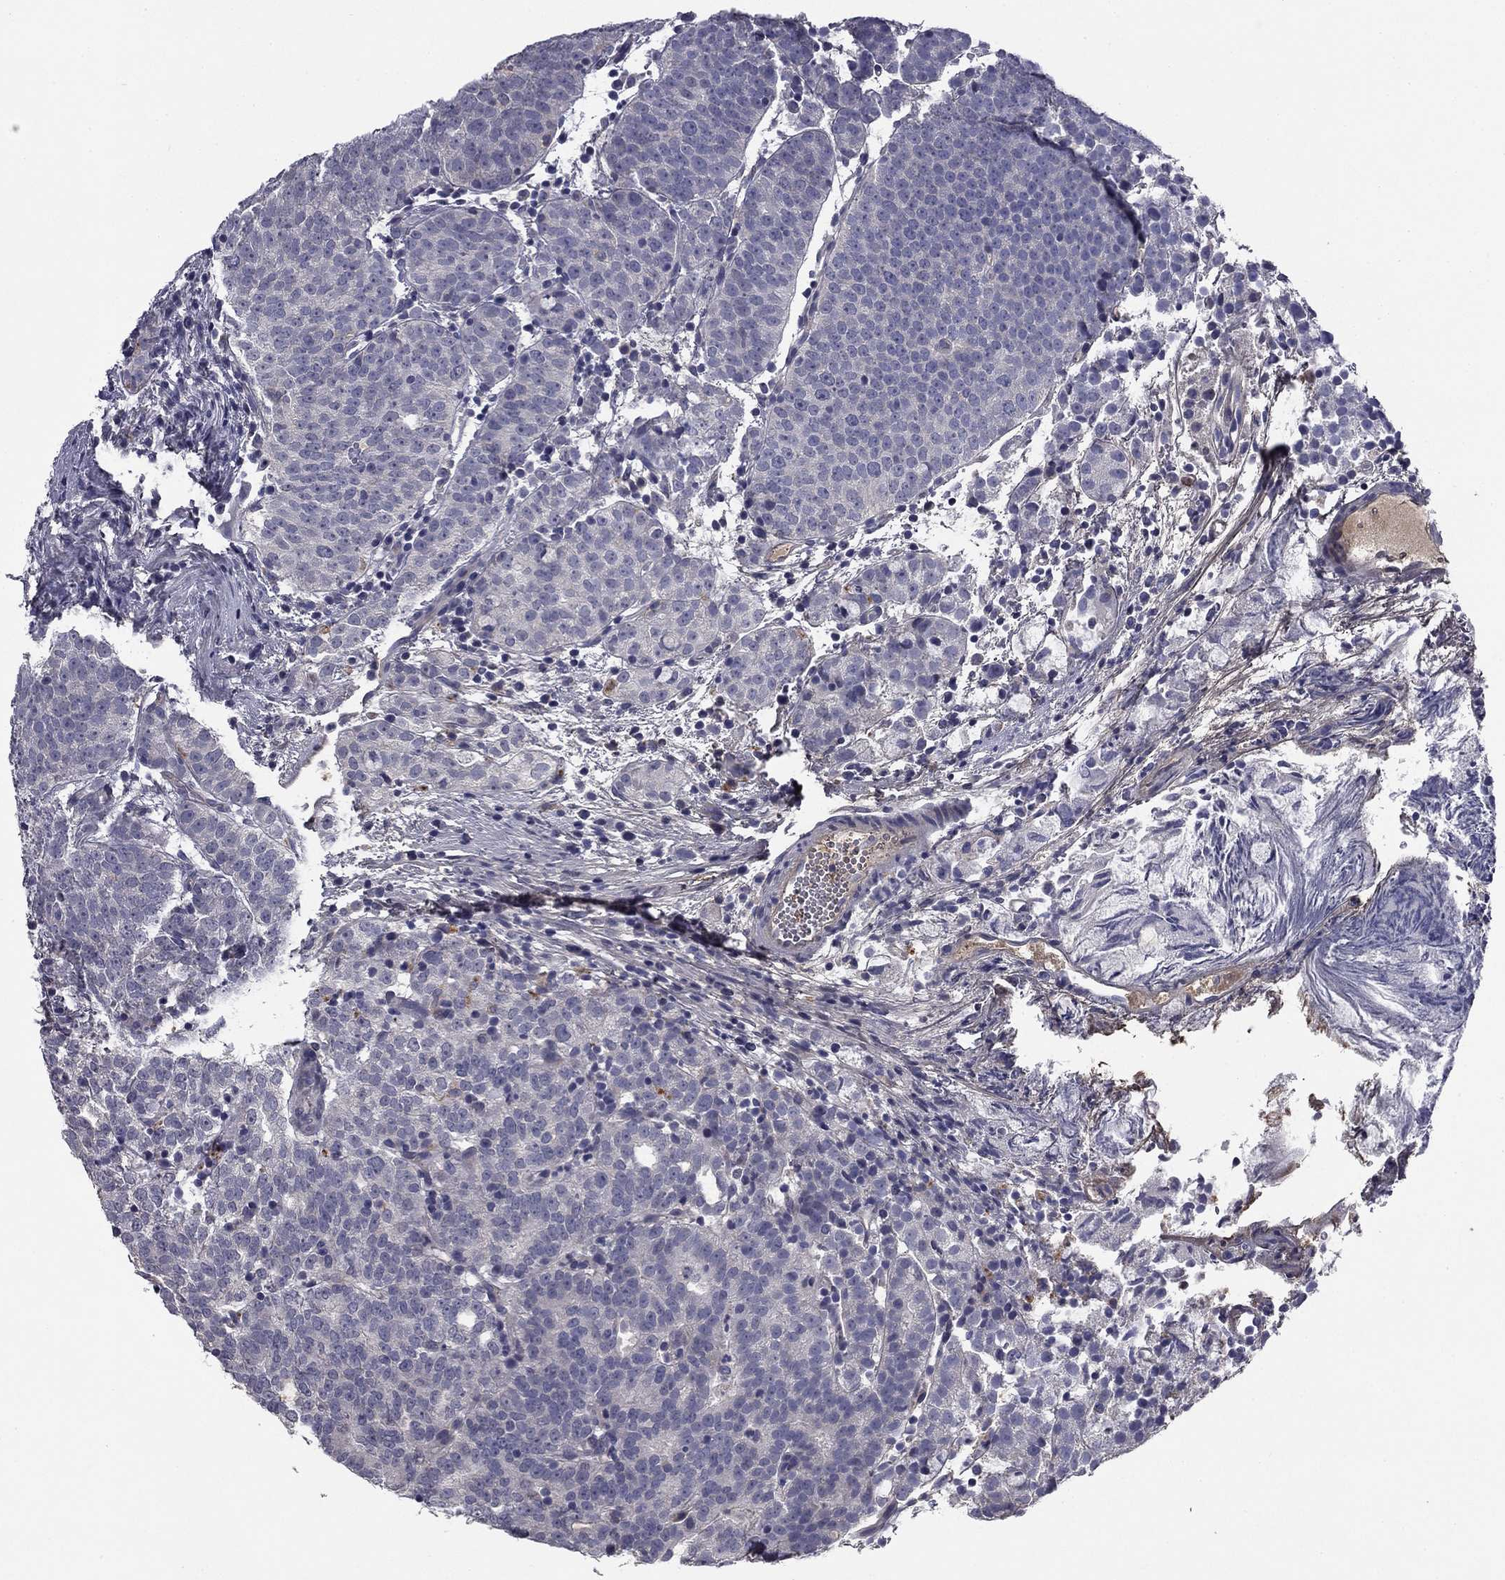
{"staining": {"intensity": "negative", "quantity": "none", "location": "none"}, "tissue": "prostate cancer", "cell_type": "Tumor cells", "image_type": "cancer", "snomed": [{"axis": "morphology", "description": "Adenocarcinoma, High grade"}, {"axis": "topography", "description": "Prostate"}], "caption": "IHC image of prostate cancer stained for a protein (brown), which exhibits no positivity in tumor cells.", "gene": "COL2A1", "patient": {"sex": "male", "age": 53}}